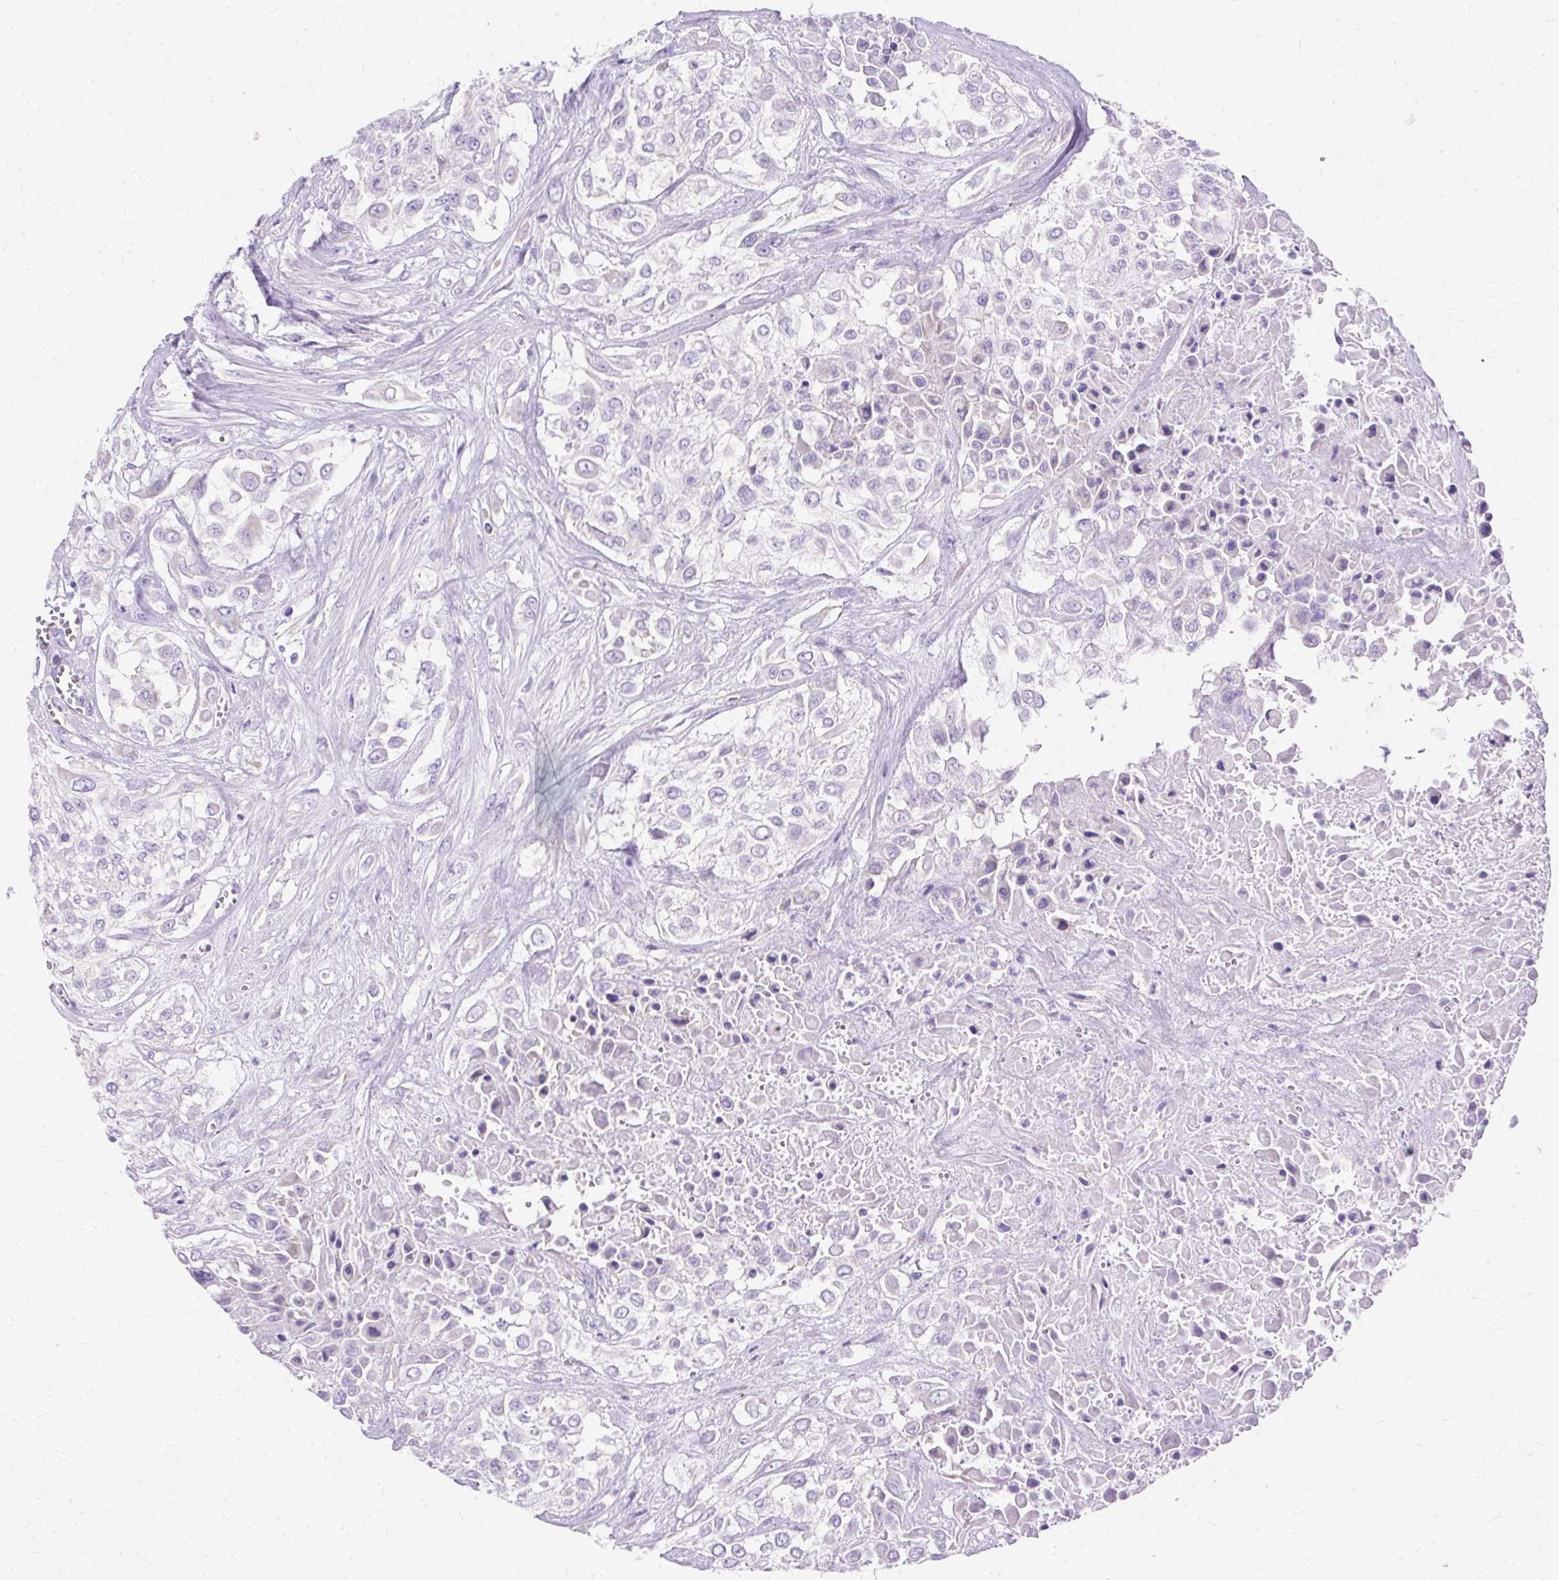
{"staining": {"intensity": "negative", "quantity": "none", "location": "none"}, "tissue": "urothelial cancer", "cell_type": "Tumor cells", "image_type": "cancer", "snomed": [{"axis": "morphology", "description": "Urothelial carcinoma, High grade"}, {"axis": "topography", "description": "Urinary bladder"}], "caption": "High magnification brightfield microscopy of urothelial cancer stained with DAB (brown) and counterstained with hematoxylin (blue): tumor cells show no significant staining.", "gene": "MYO6", "patient": {"sex": "male", "age": 57}}